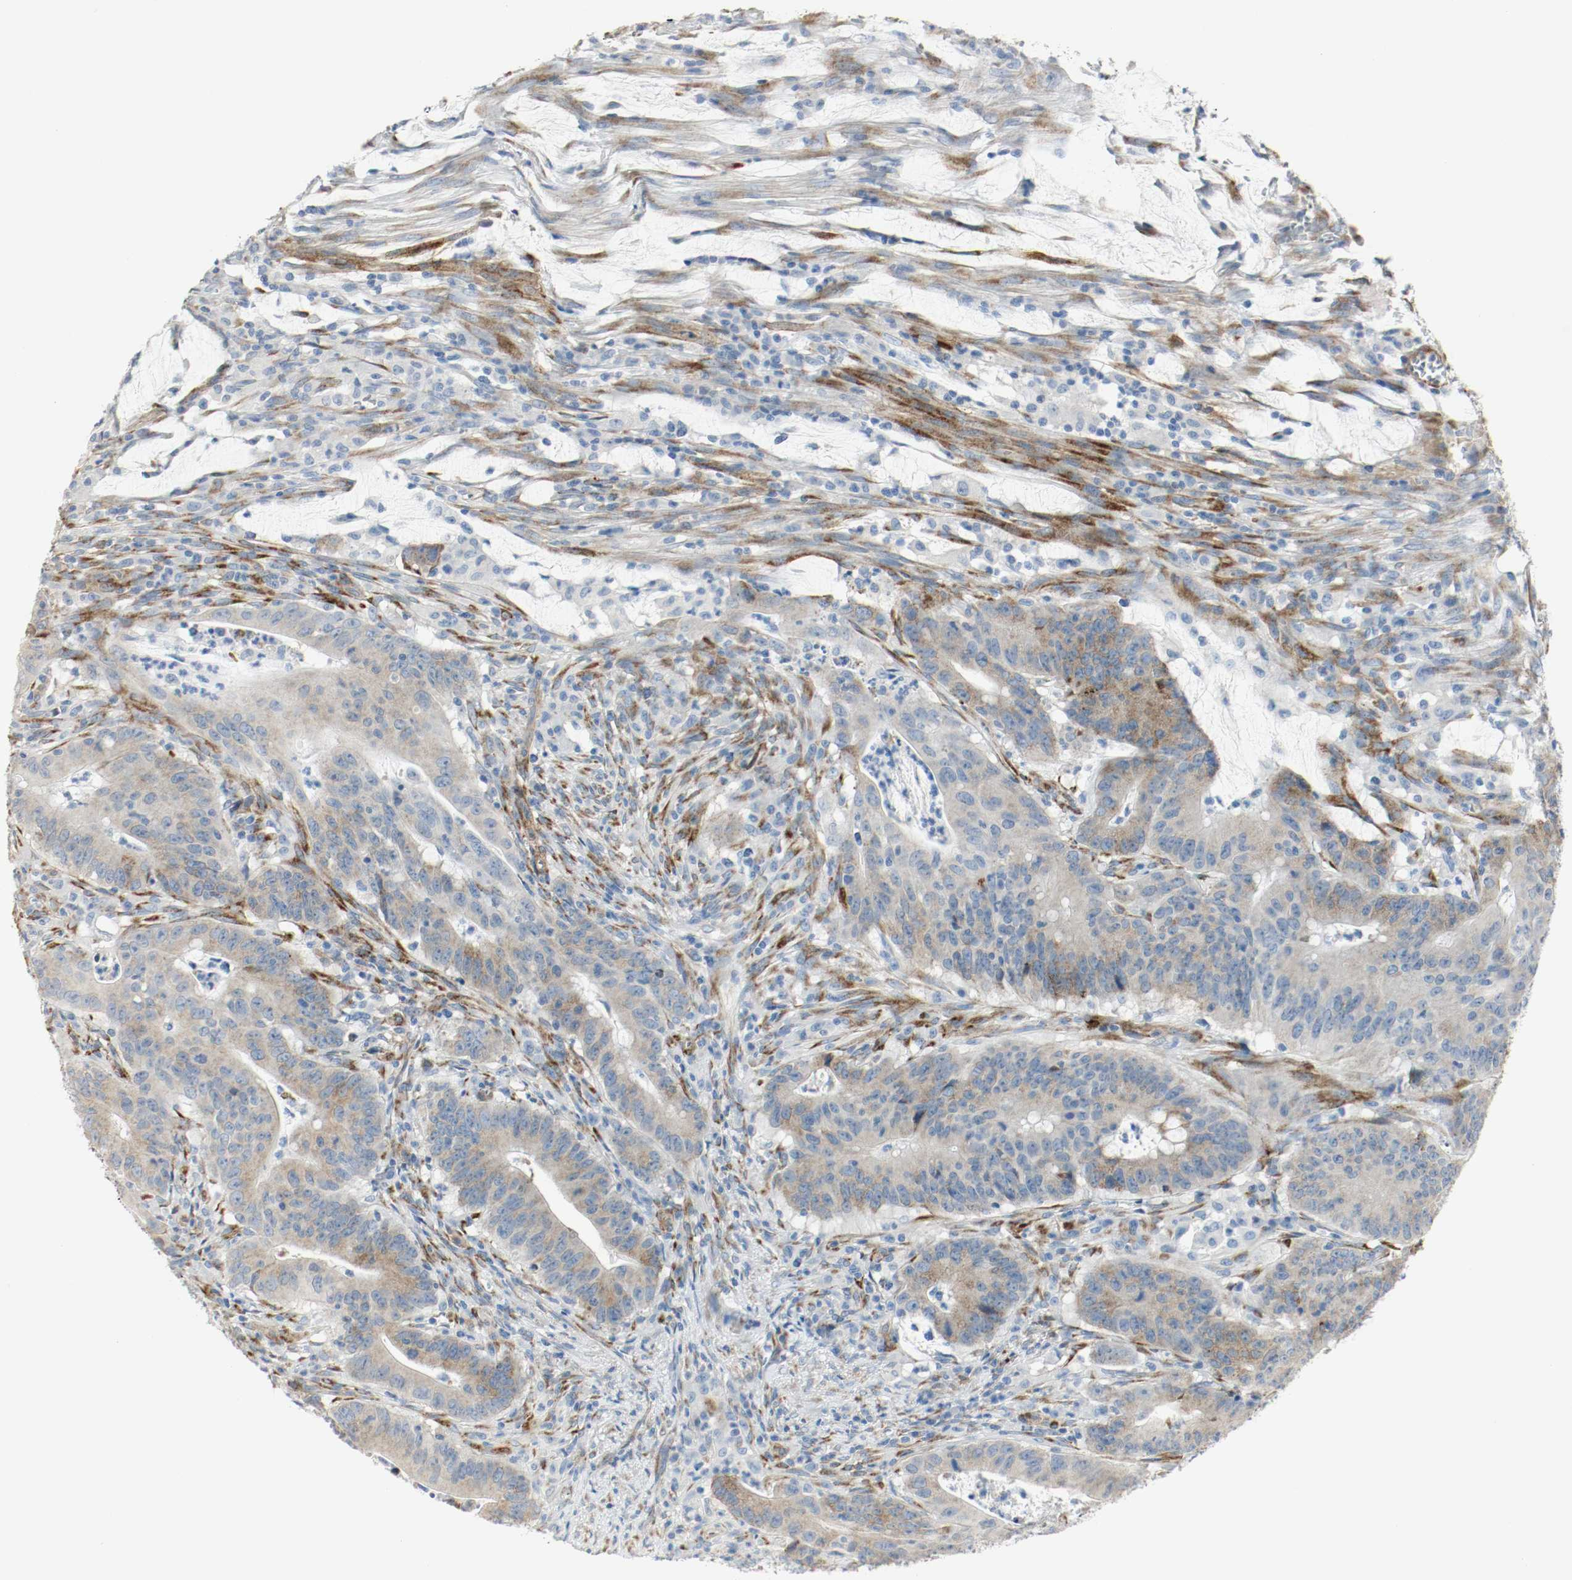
{"staining": {"intensity": "moderate", "quantity": "<25%", "location": "cytoplasmic/membranous"}, "tissue": "colorectal cancer", "cell_type": "Tumor cells", "image_type": "cancer", "snomed": [{"axis": "morphology", "description": "Adenocarcinoma, NOS"}, {"axis": "topography", "description": "Colon"}], "caption": "The image exhibits staining of colorectal adenocarcinoma, revealing moderate cytoplasmic/membranous protein expression (brown color) within tumor cells.", "gene": "LAMB1", "patient": {"sex": "male", "age": 45}}